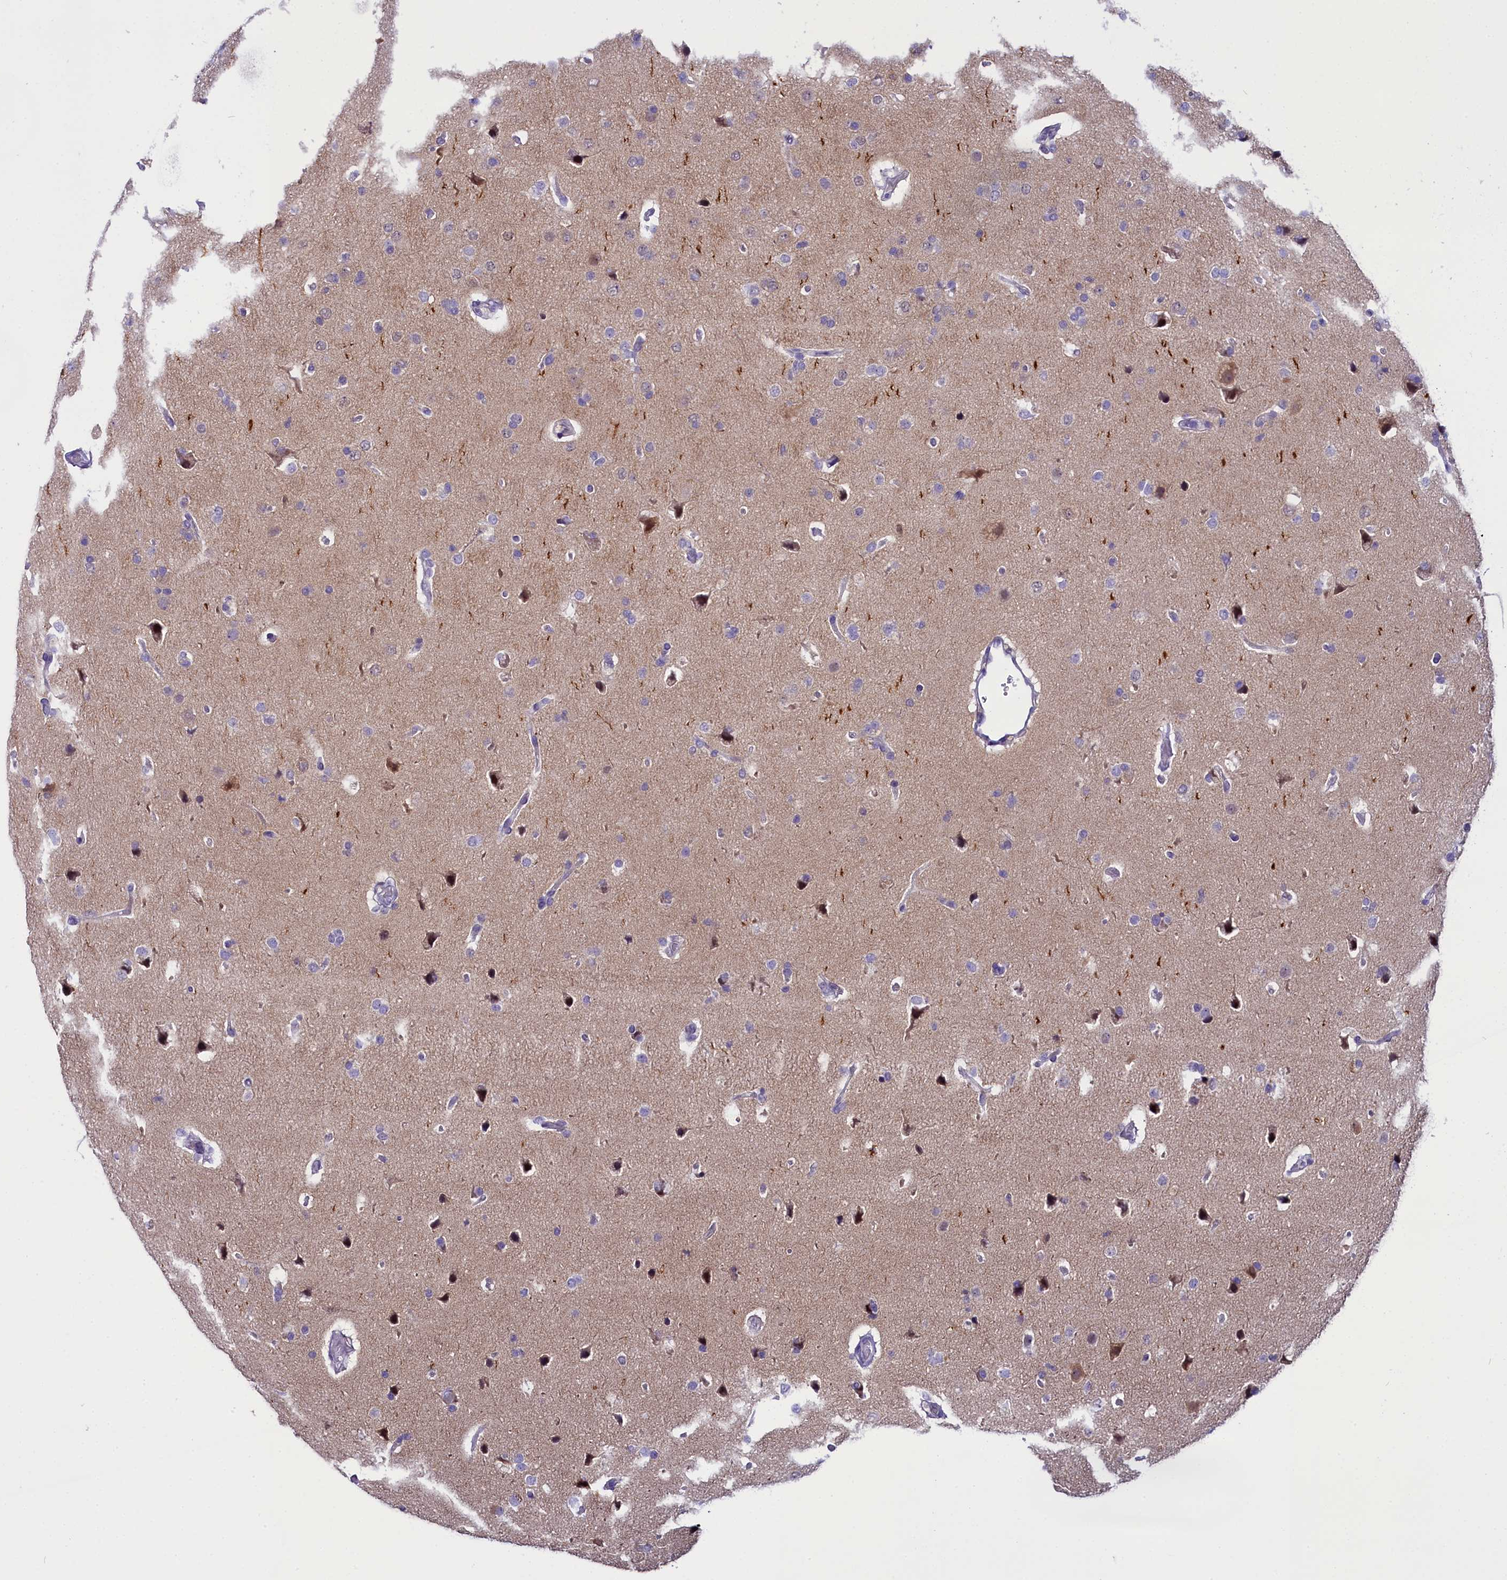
{"staining": {"intensity": "negative", "quantity": "none", "location": "none"}, "tissue": "glioma", "cell_type": "Tumor cells", "image_type": "cancer", "snomed": [{"axis": "morphology", "description": "Glioma, malignant, High grade"}, {"axis": "topography", "description": "Brain"}], "caption": "IHC photomicrograph of malignant glioma (high-grade) stained for a protein (brown), which demonstrates no expression in tumor cells.", "gene": "OSGEP", "patient": {"sex": "male", "age": 72}}